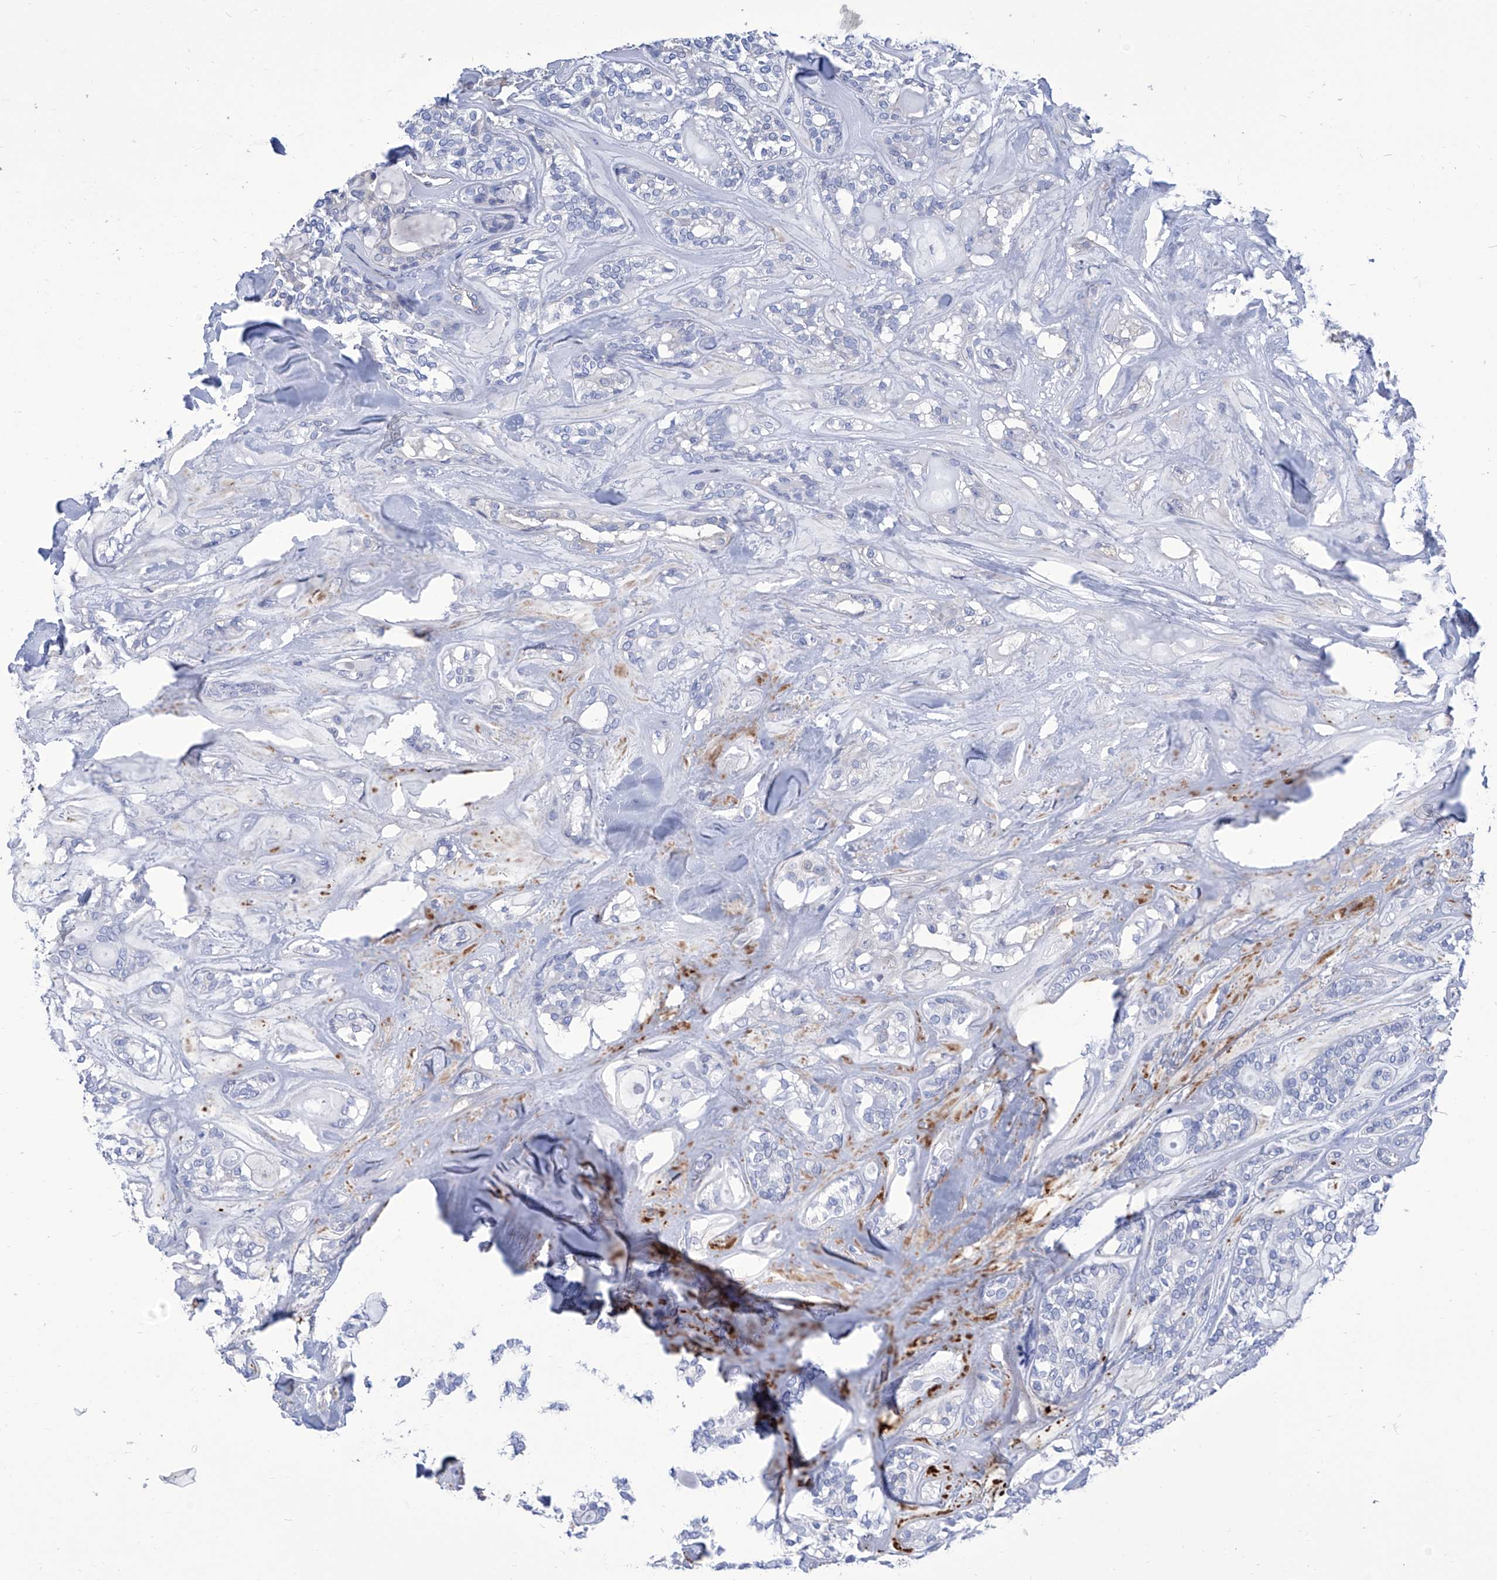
{"staining": {"intensity": "negative", "quantity": "none", "location": "none"}, "tissue": "head and neck cancer", "cell_type": "Tumor cells", "image_type": "cancer", "snomed": [{"axis": "morphology", "description": "Adenocarcinoma, NOS"}, {"axis": "topography", "description": "Head-Neck"}], "caption": "Protein analysis of head and neck adenocarcinoma demonstrates no significant staining in tumor cells.", "gene": "SMS", "patient": {"sex": "male", "age": 66}}